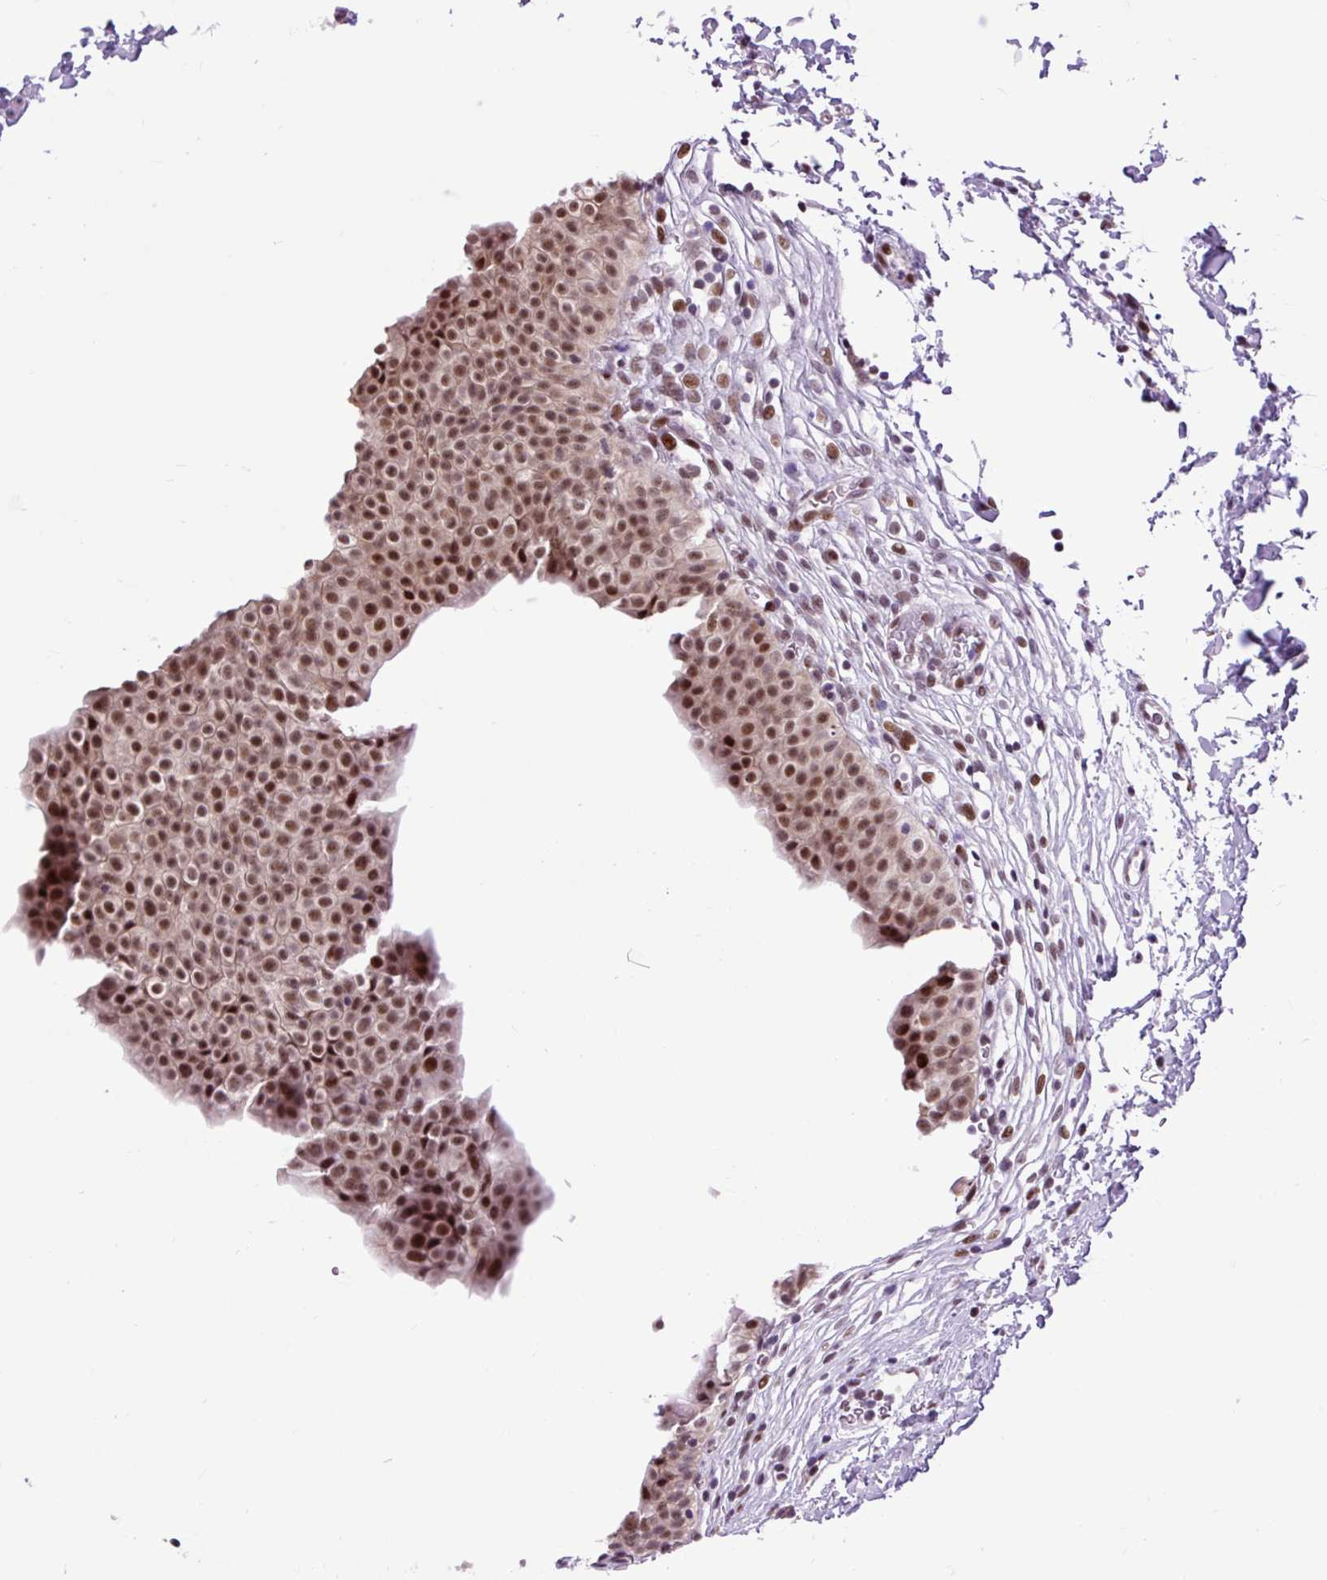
{"staining": {"intensity": "moderate", "quantity": ">75%", "location": "nuclear"}, "tissue": "urinary bladder", "cell_type": "Urothelial cells", "image_type": "normal", "snomed": [{"axis": "morphology", "description": "Normal tissue, NOS"}, {"axis": "topography", "description": "Urinary bladder"}, {"axis": "topography", "description": "Peripheral nerve tissue"}], "caption": "About >75% of urothelial cells in benign urinary bladder demonstrate moderate nuclear protein positivity as visualized by brown immunohistochemical staining.", "gene": "CLK2", "patient": {"sex": "male", "age": 55}}